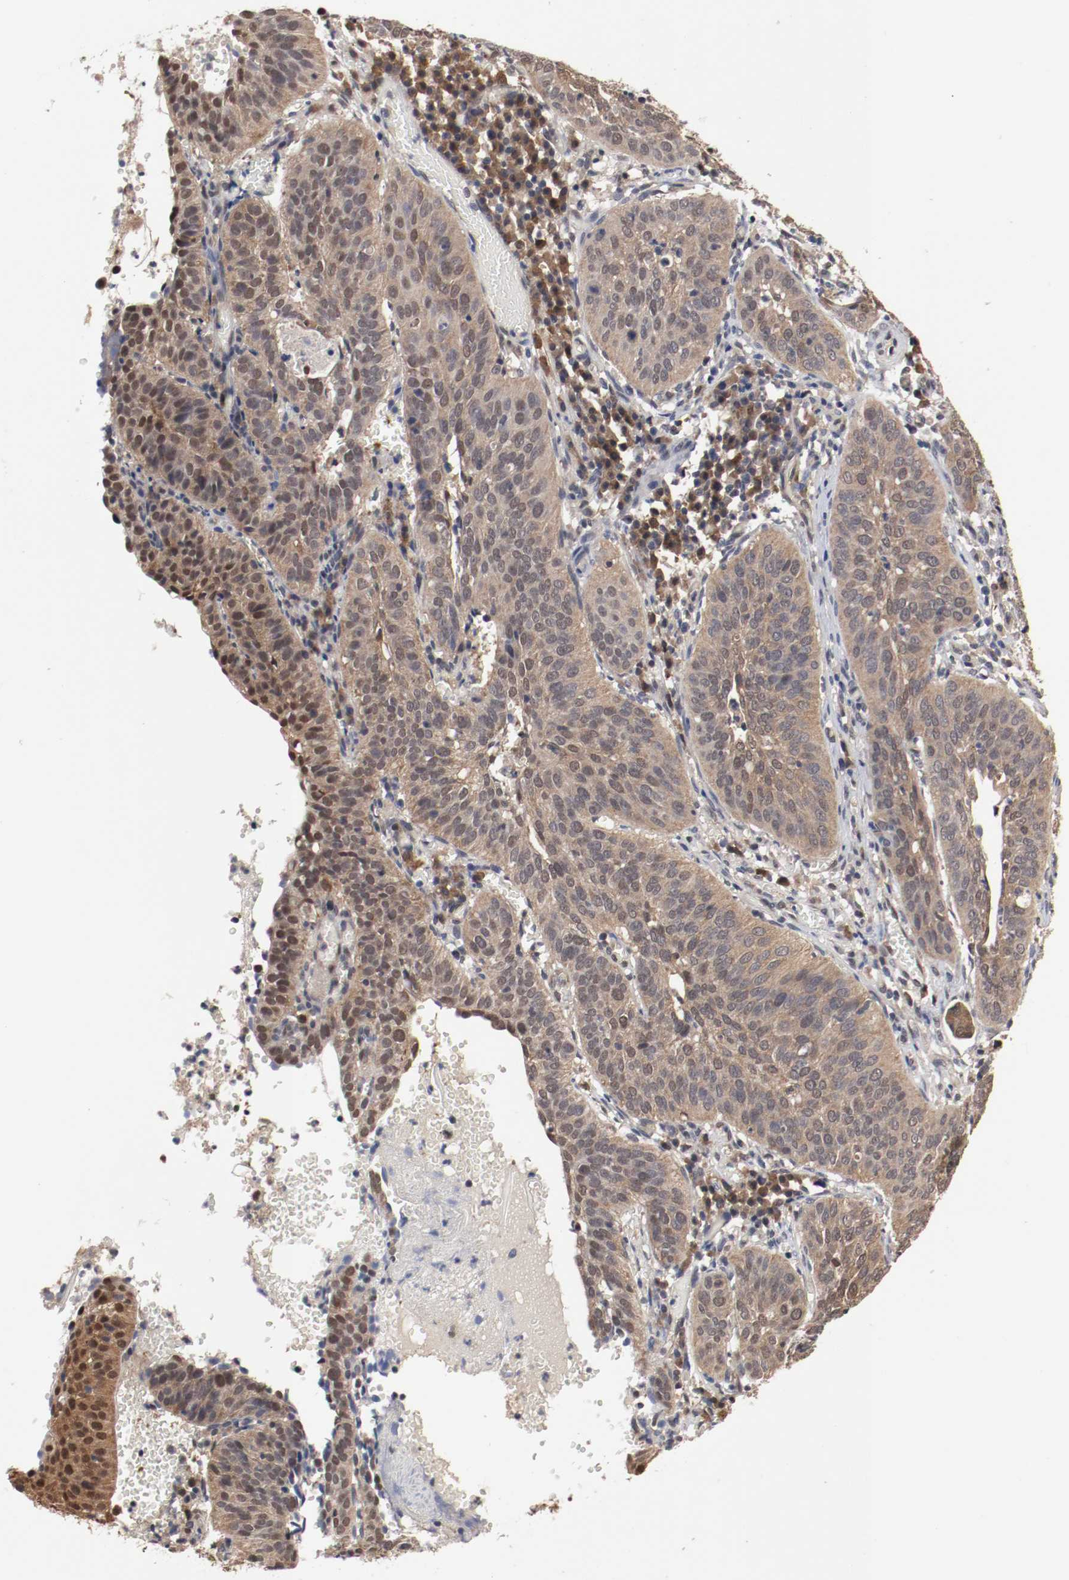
{"staining": {"intensity": "moderate", "quantity": ">75%", "location": "cytoplasmic/membranous,nuclear"}, "tissue": "cervical cancer", "cell_type": "Tumor cells", "image_type": "cancer", "snomed": [{"axis": "morphology", "description": "Squamous cell carcinoma, NOS"}, {"axis": "topography", "description": "Cervix"}], "caption": "DAB (3,3'-diaminobenzidine) immunohistochemical staining of human cervical cancer (squamous cell carcinoma) reveals moderate cytoplasmic/membranous and nuclear protein expression in approximately >75% of tumor cells. (brown staining indicates protein expression, while blue staining denotes nuclei).", "gene": "AFG3L2", "patient": {"sex": "female", "age": 39}}